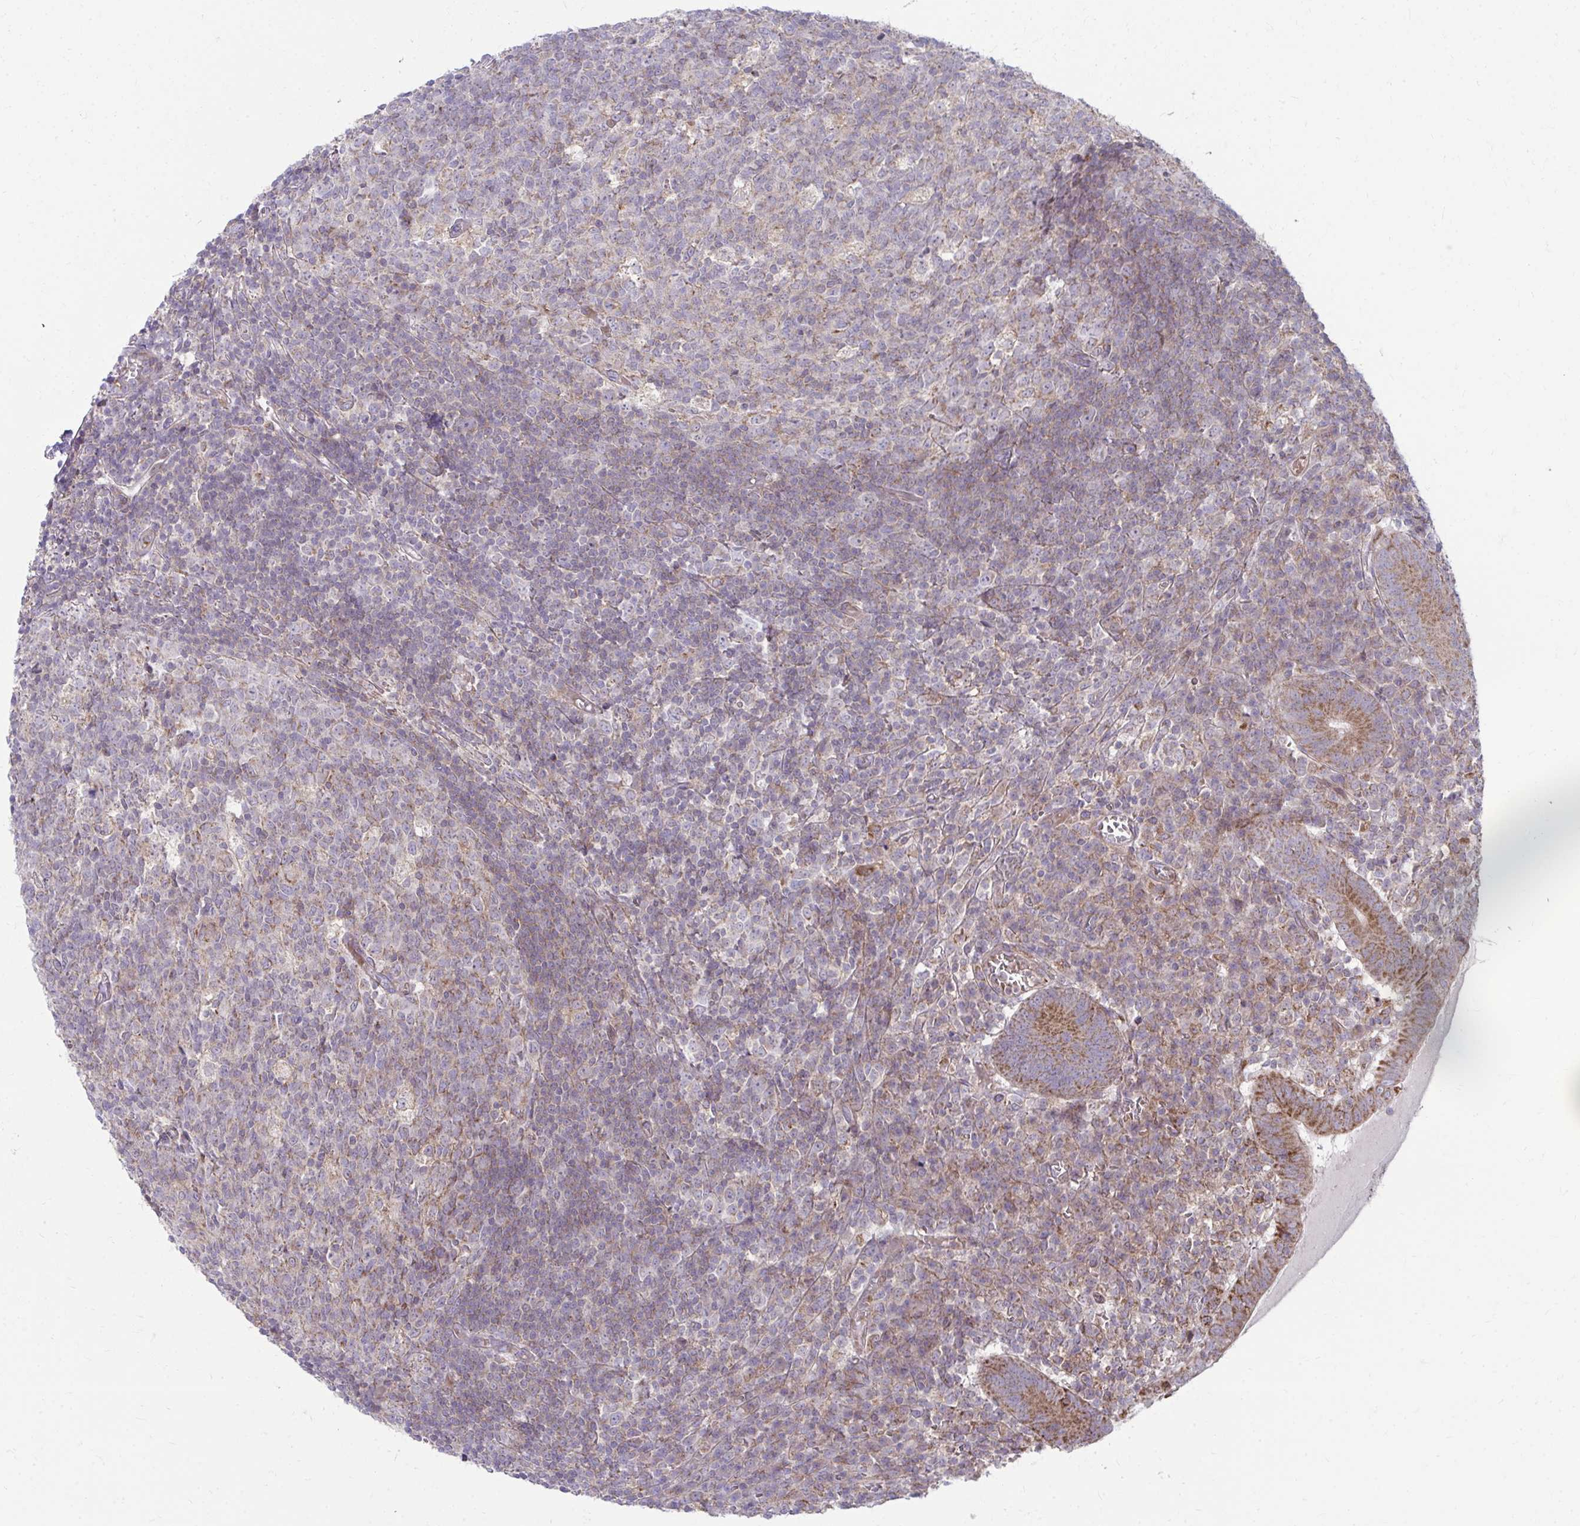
{"staining": {"intensity": "strong", "quantity": ">75%", "location": "cytoplasmic/membranous"}, "tissue": "appendix", "cell_type": "Glandular cells", "image_type": "normal", "snomed": [{"axis": "morphology", "description": "Normal tissue, NOS"}, {"axis": "topography", "description": "Appendix"}], "caption": "Appendix stained with DAB (3,3'-diaminobenzidine) immunohistochemistry exhibits high levels of strong cytoplasmic/membranous positivity in about >75% of glandular cells. (IHC, brightfield microscopy, high magnification).", "gene": "C16orf54", "patient": {"sex": "male", "age": 18}}